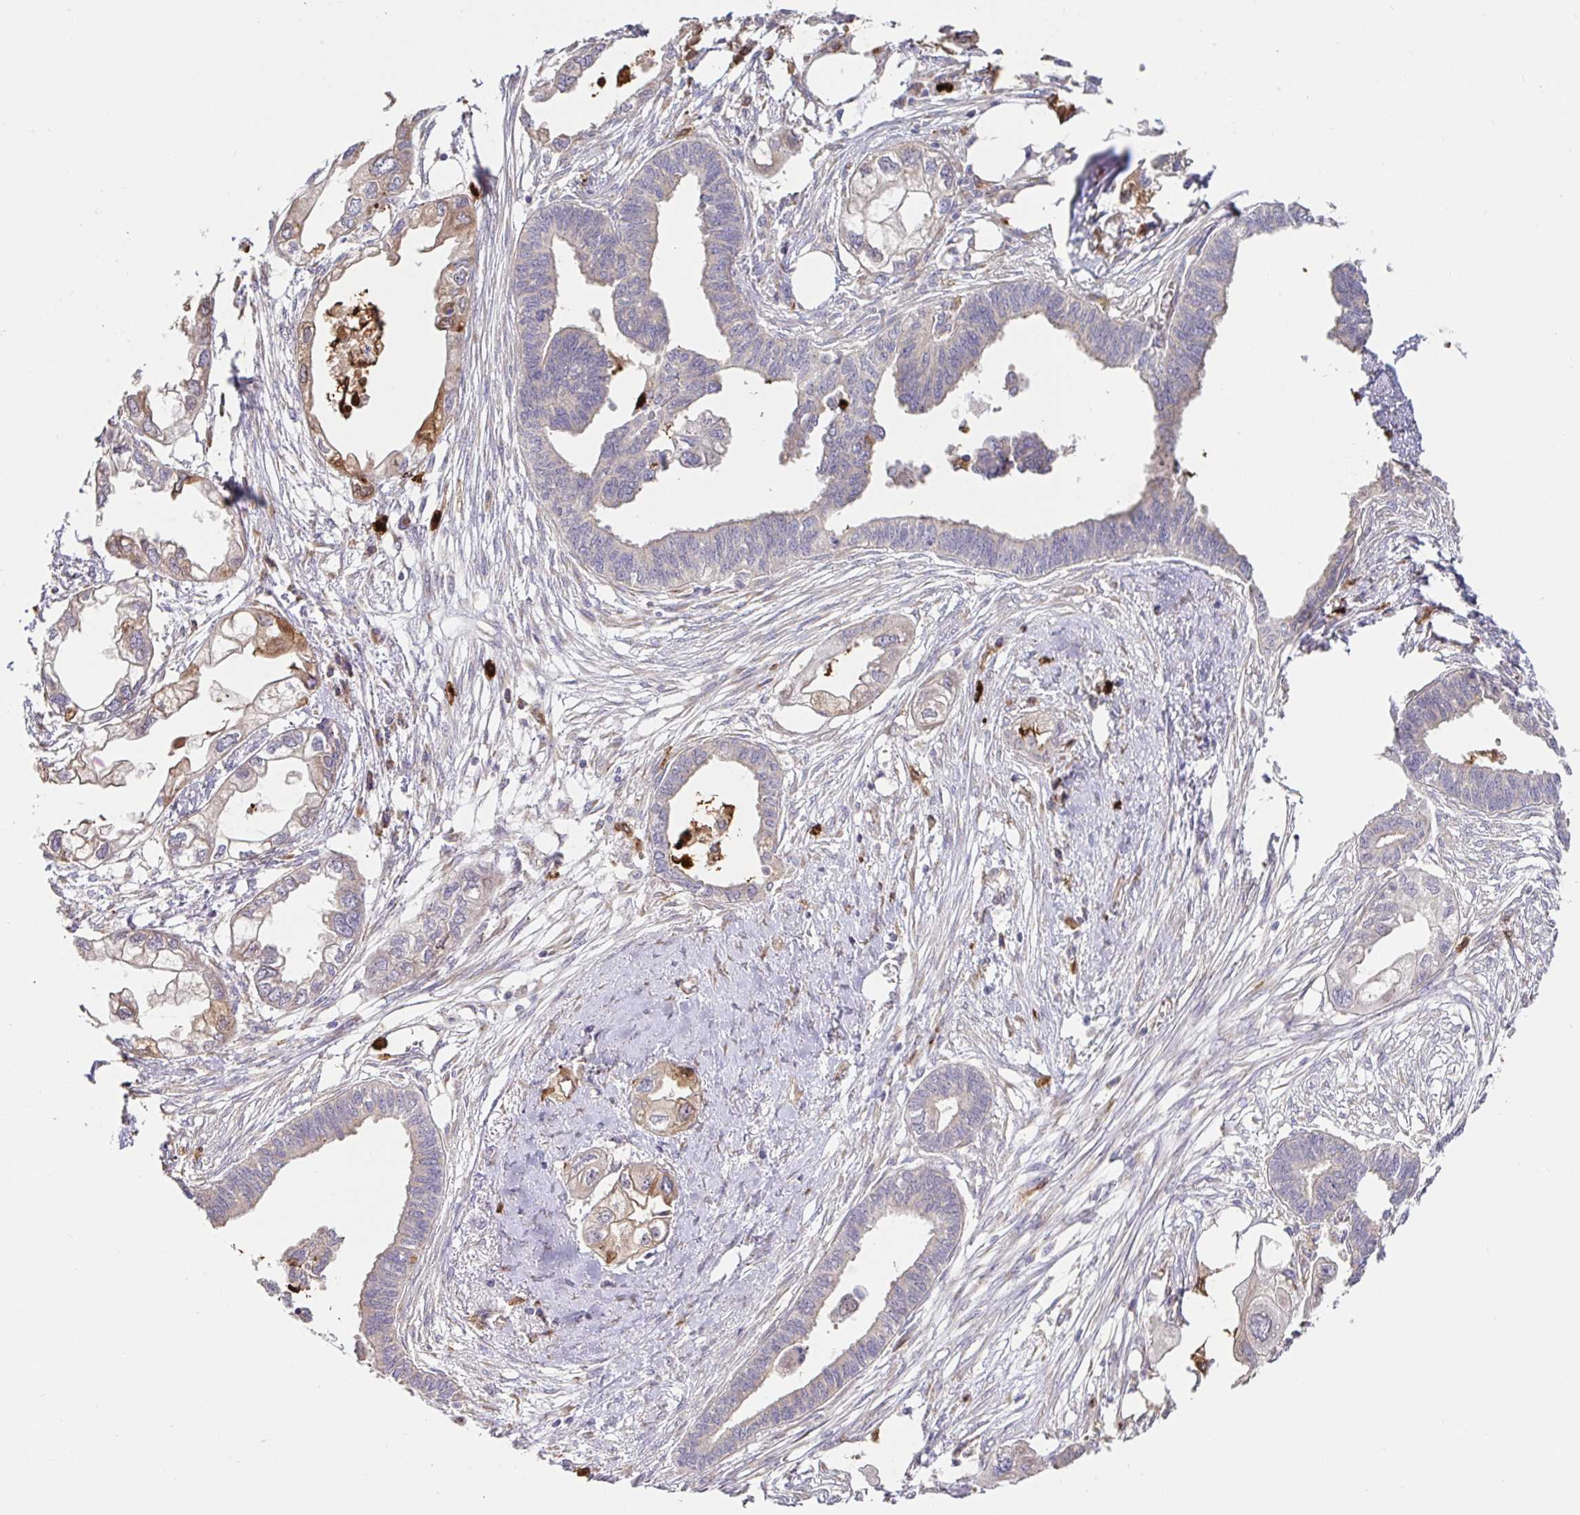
{"staining": {"intensity": "weak", "quantity": "25%-75%", "location": "cytoplasmic/membranous"}, "tissue": "endometrial cancer", "cell_type": "Tumor cells", "image_type": "cancer", "snomed": [{"axis": "morphology", "description": "Adenocarcinoma, NOS"}, {"axis": "morphology", "description": "Adenocarcinoma, metastatic, NOS"}, {"axis": "topography", "description": "Adipose tissue"}, {"axis": "topography", "description": "Endometrium"}], "caption": "A photomicrograph showing weak cytoplasmic/membranous staining in approximately 25%-75% of tumor cells in endometrial cancer (adenocarcinoma), as visualized by brown immunohistochemical staining.", "gene": "PDPK1", "patient": {"sex": "female", "age": 67}}